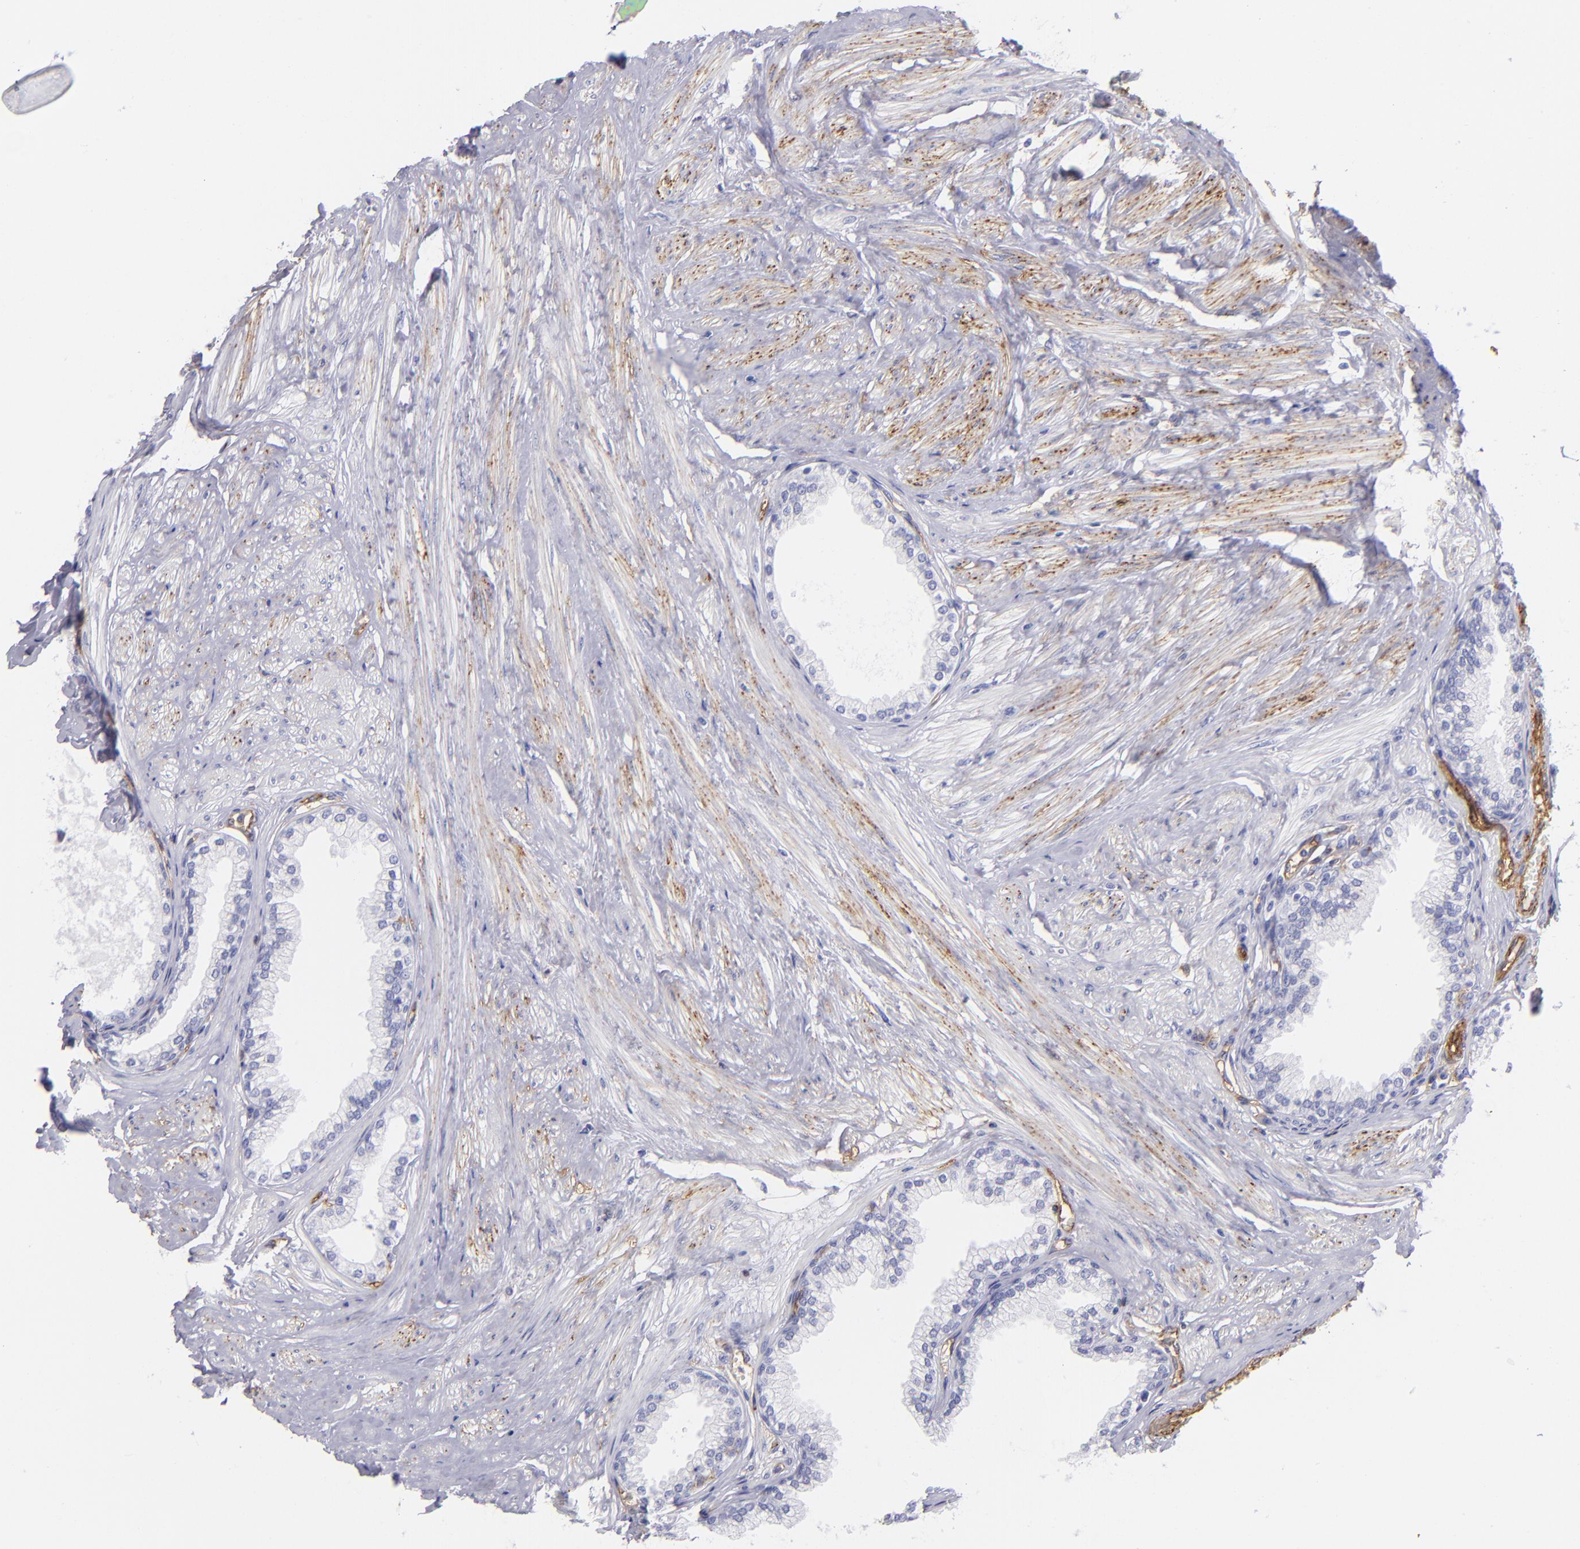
{"staining": {"intensity": "negative", "quantity": "none", "location": "none"}, "tissue": "prostate", "cell_type": "Glandular cells", "image_type": "normal", "snomed": [{"axis": "morphology", "description": "Normal tissue, NOS"}, {"axis": "topography", "description": "Prostate"}], "caption": "An IHC histopathology image of unremarkable prostate is shown. There is no staining in glandular cells of prostate. (DAB (3,3'-diaminobenzidine) immunohistochemistry (IHC) with hematoxylin counter stain).", "gene": "ENTPD1", "patient": {"sex": "male", "age": 64}}